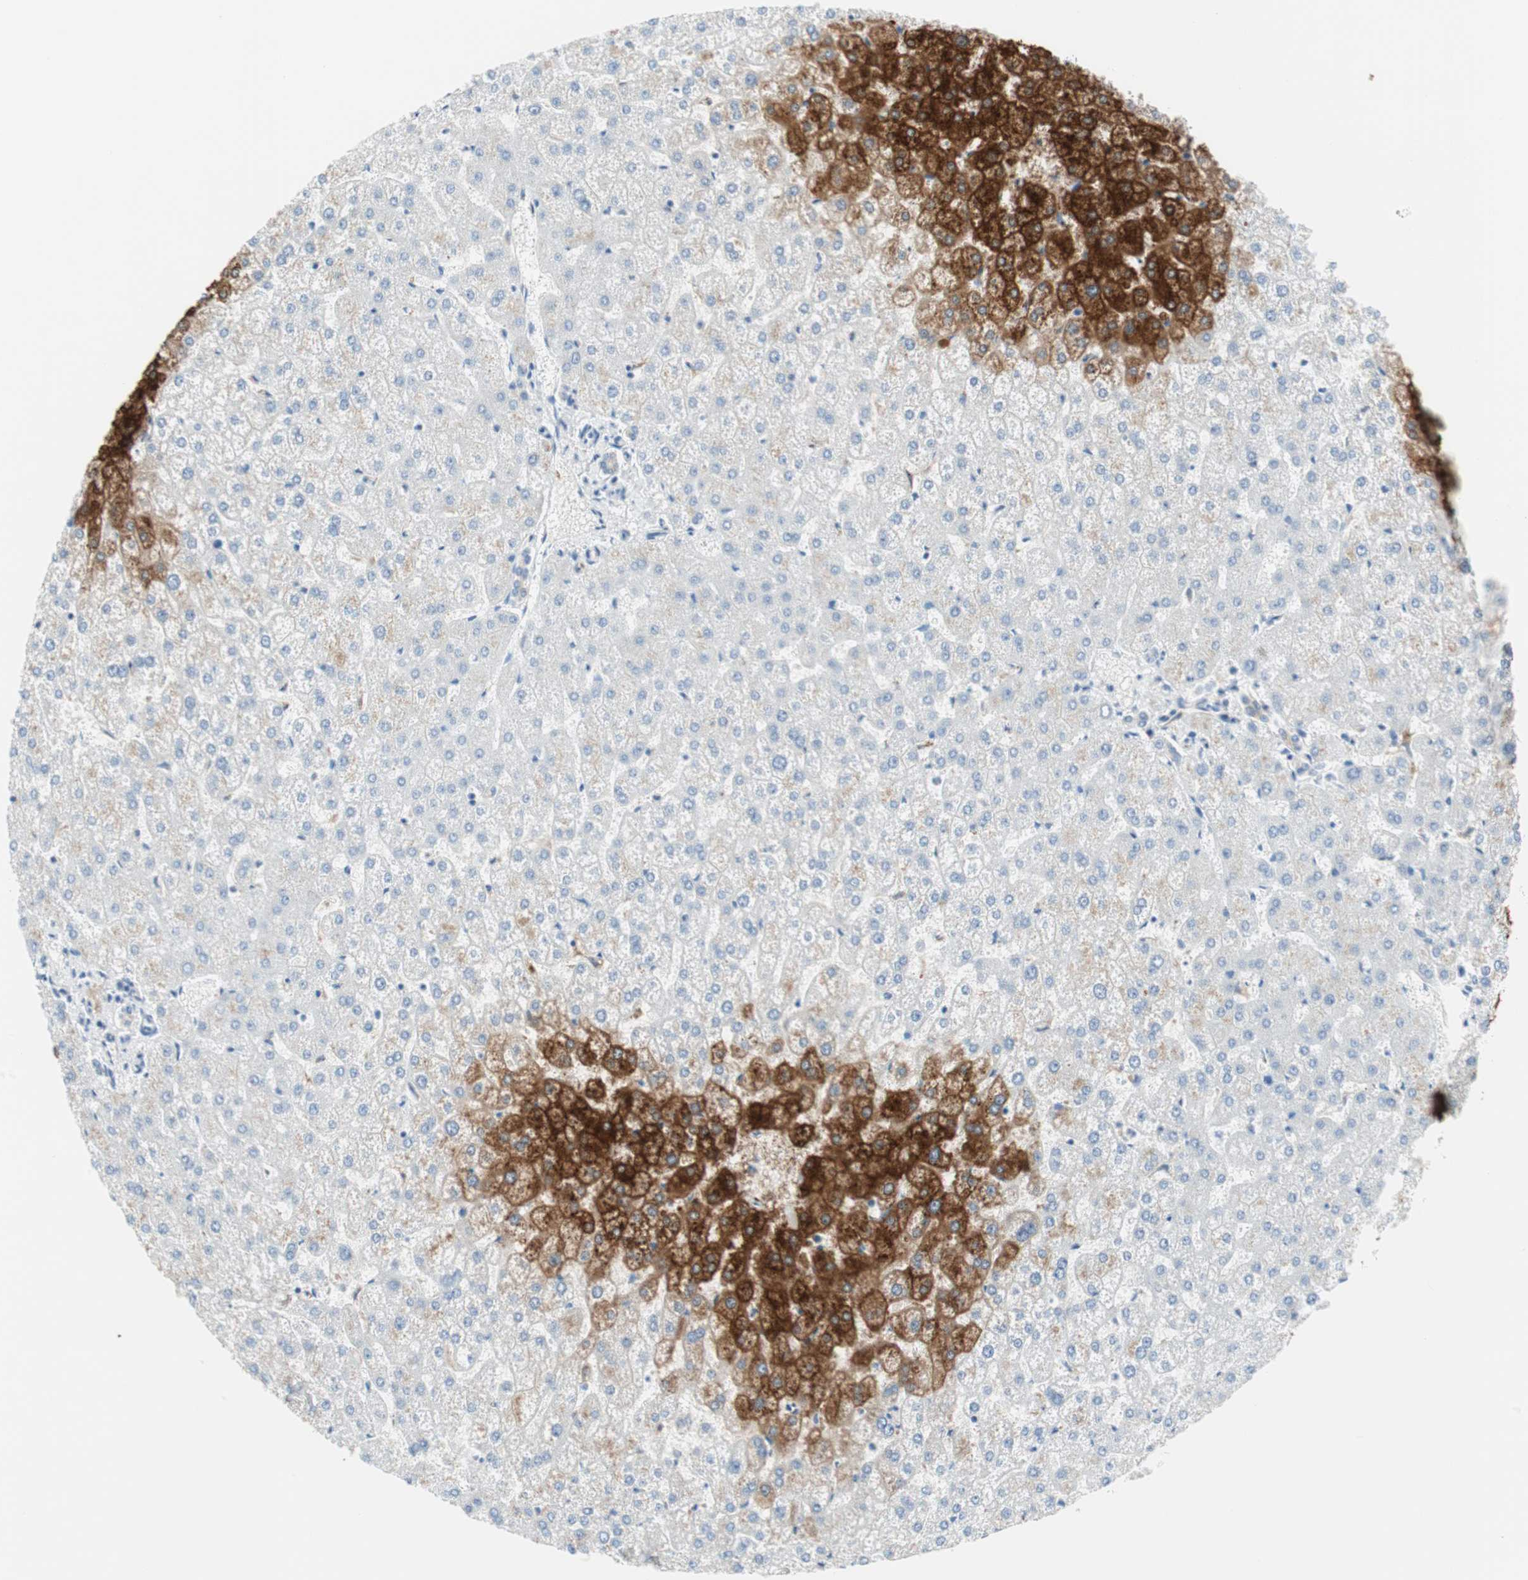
{"staining": {"intensity": "negative", "quantity": "none", "location": "none"}, "tissue": "liver", "cell_type": "Cholangiocytes", "image_type": "normal", "snomed": [{"axis": "morphology", "description": "Normal tissue, NOS"}, {"axis": "topography", "description": "Liver"}], "caption": "Cholangiocytes show no significant positivity in normal liver.", "gene": "GLUL", "patient": {"sex": "female", "age": 32}}